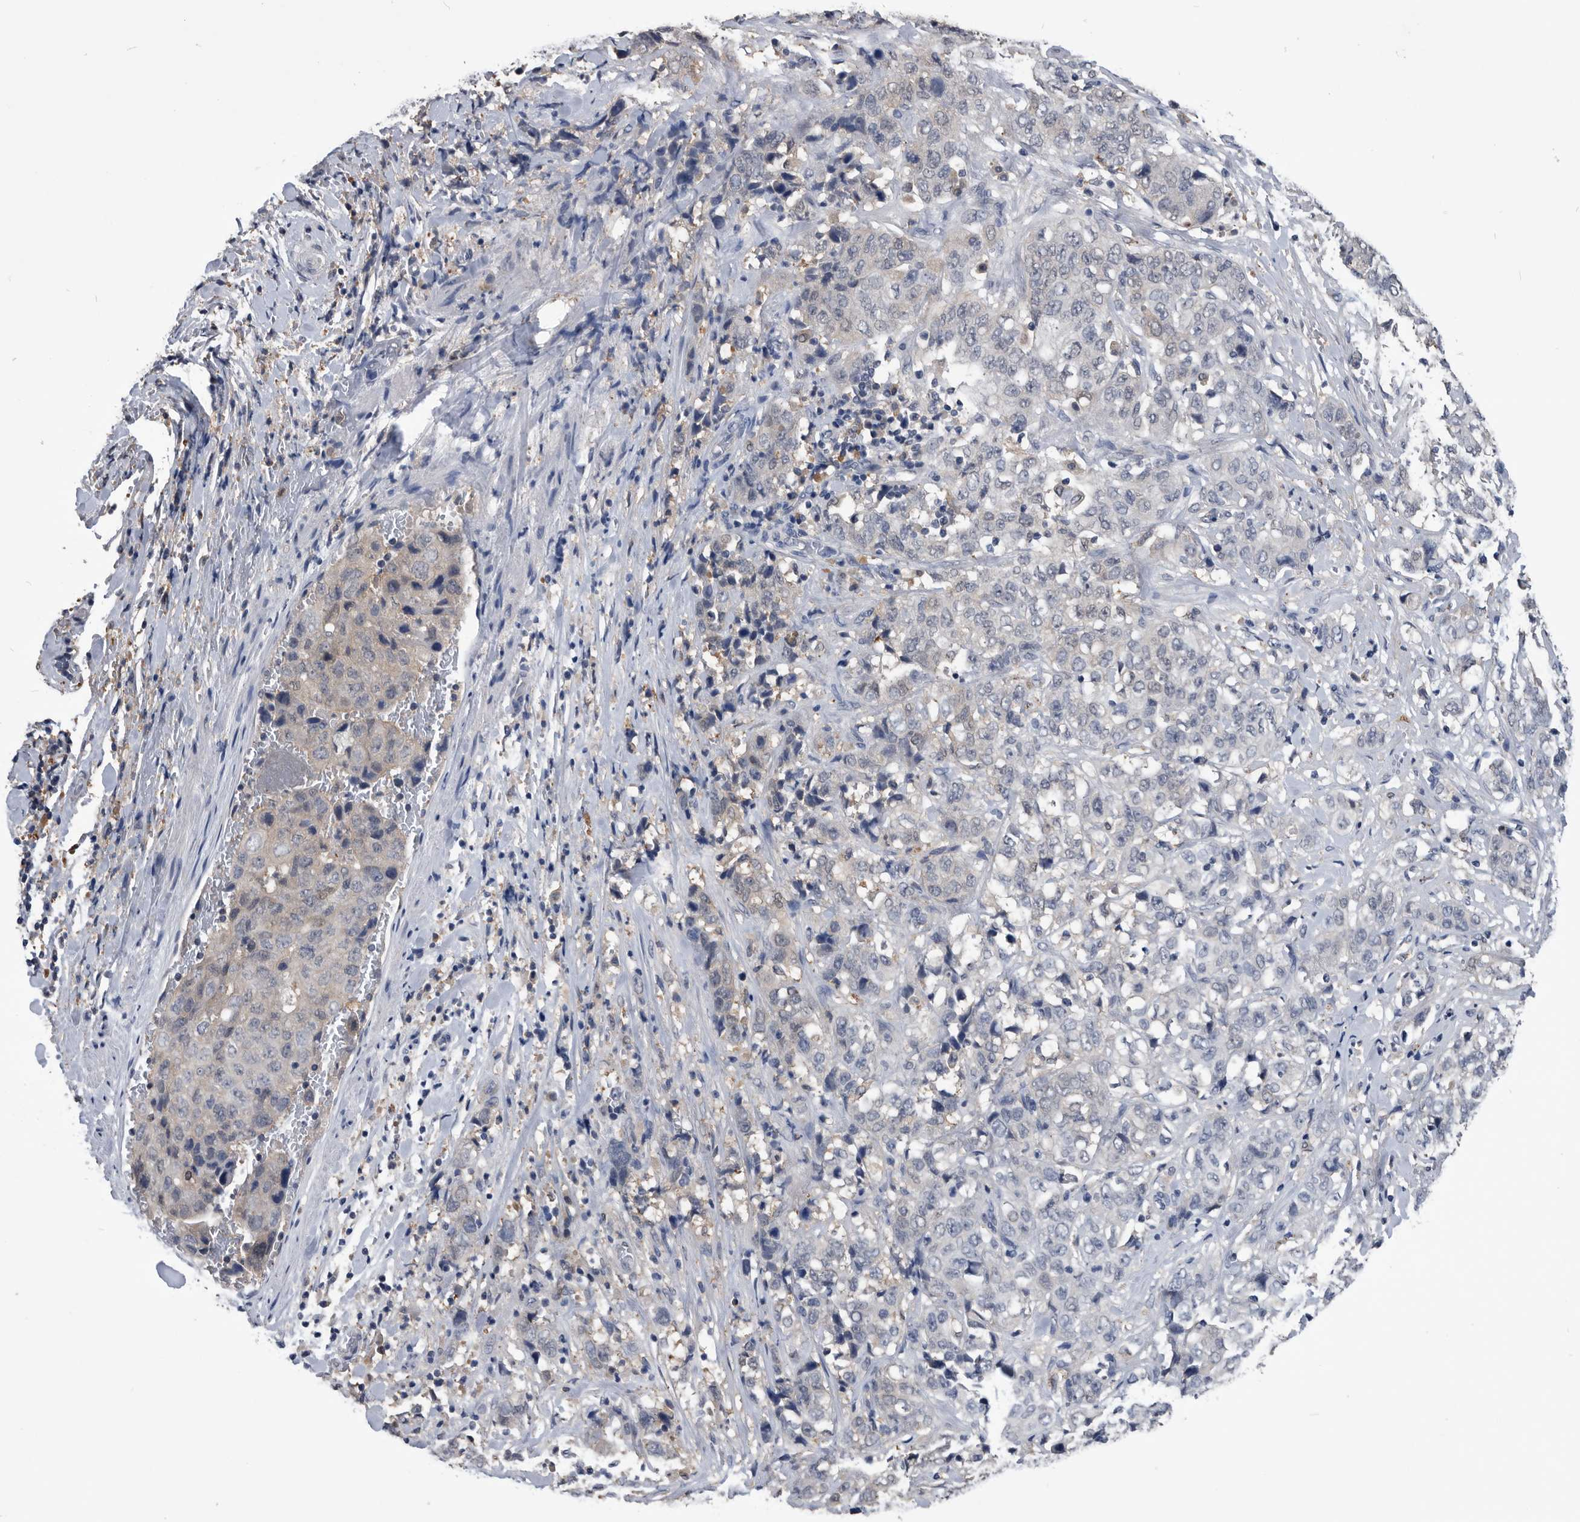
{"staining": {"intensity": "negative", "quantity": "none", "location": "none"}, "tissue": "stomach cancer", "cell_type": "Tumor cells", "image_type": "cancer", "snomed": [{"axis": "morphology", "description": "Adenocarcinoma, NOS"}, {"axis": "topography", "description": "Stomach"}], "caption": "Tumor cells are negative for protein expression in human adenocarcinoma (stomach).", "gene": "PDXK", "patient": {"sex": "male", "age": 48}}